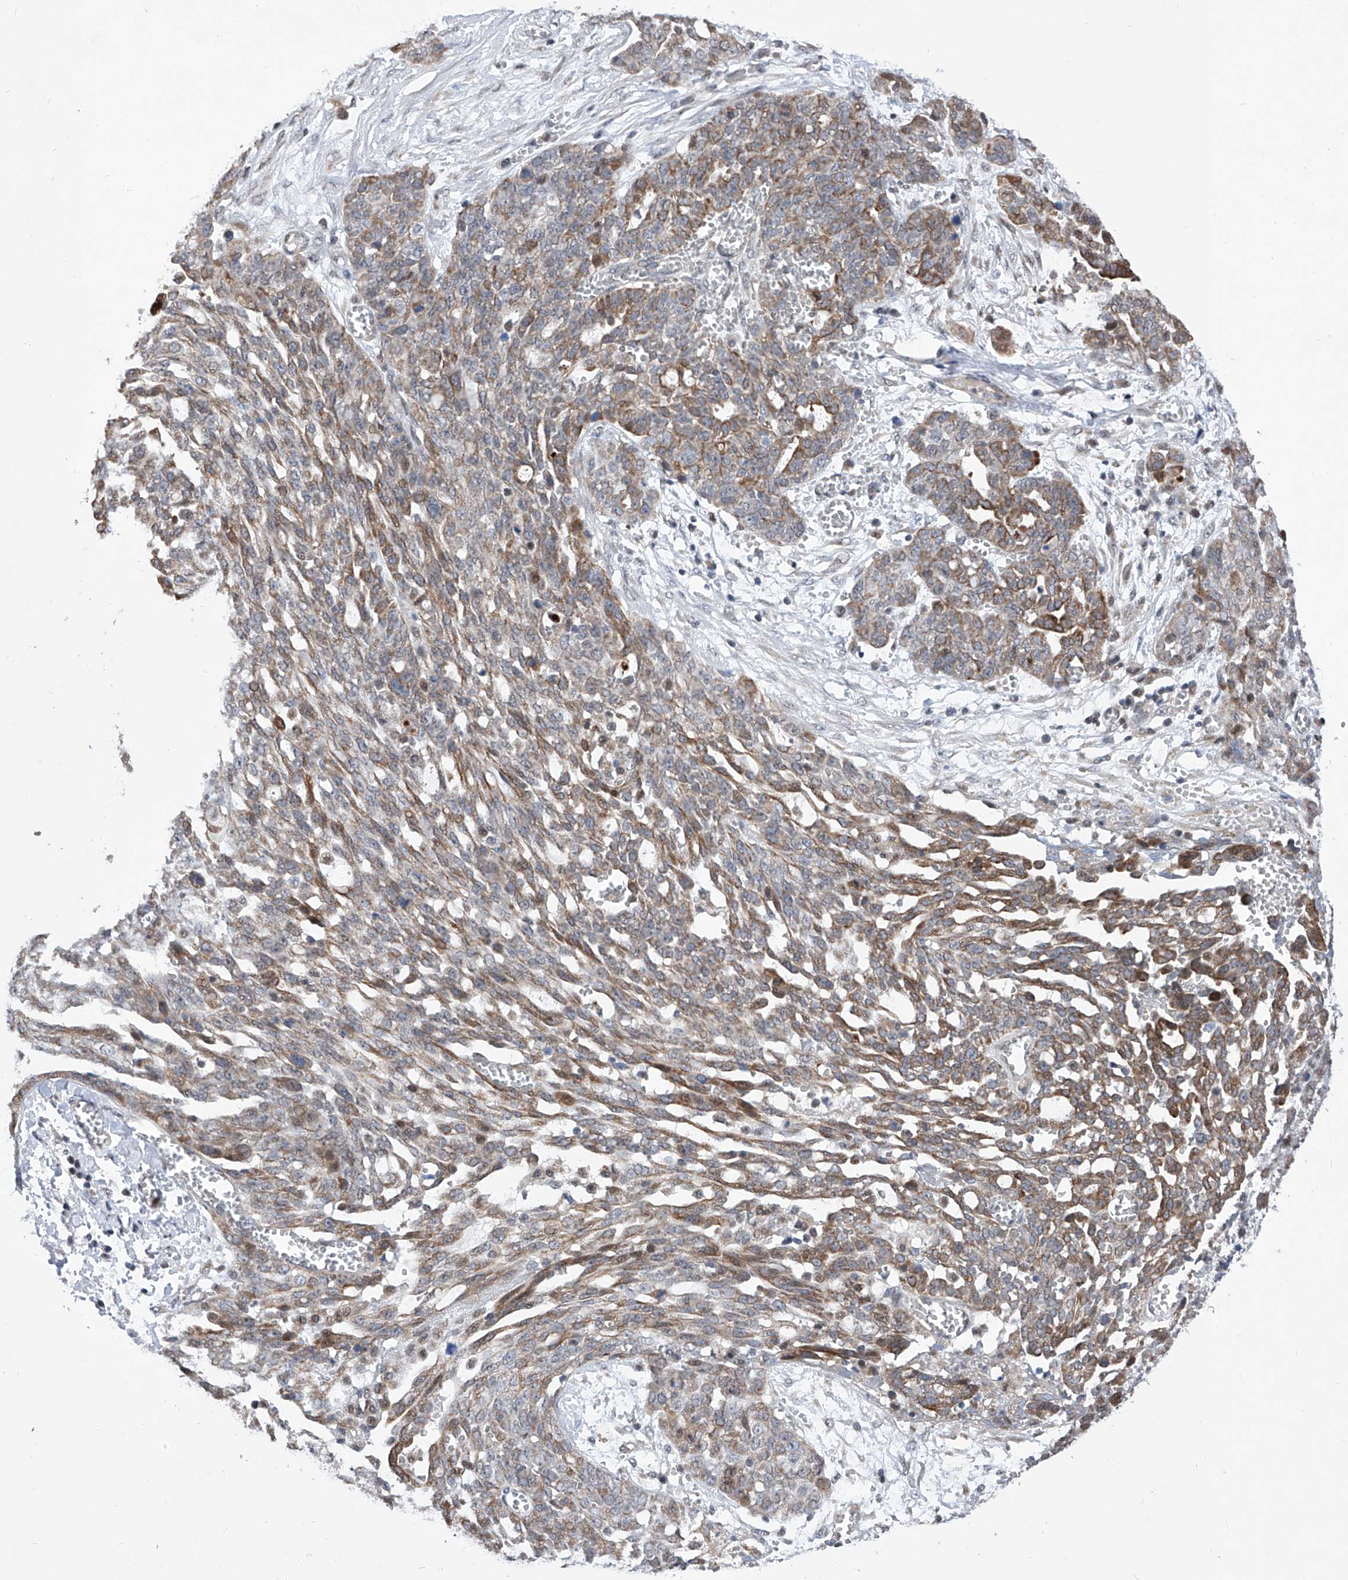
{"staining": {"intensity": "moderate", "quantity": "<25%", "location": "cytoplasmic/membranous"}, "tissue": "ovarian cancer", "cell_type": "Tumor cells", "image_type": "cancer", "snomed": [{"axis": "morphology", "description": "Cystadenocarcinoma, serous, NOS"}, {"axis": "topography", "description": "Soft tissue"}, {"axis": "topography", "description": "Ovary"}], "caption": "This histopathology image shows ovarian cancer (serous cystadenocarcinoma) stained with immunohistochemistry to label a protein in brown. The cytoplasmic/membranous of tumor cells show moderate positivity for the protein. Nuclei are counter-stained blue.", "gene": "FARP2", "patient": {"sex": "female", "age": 57}}